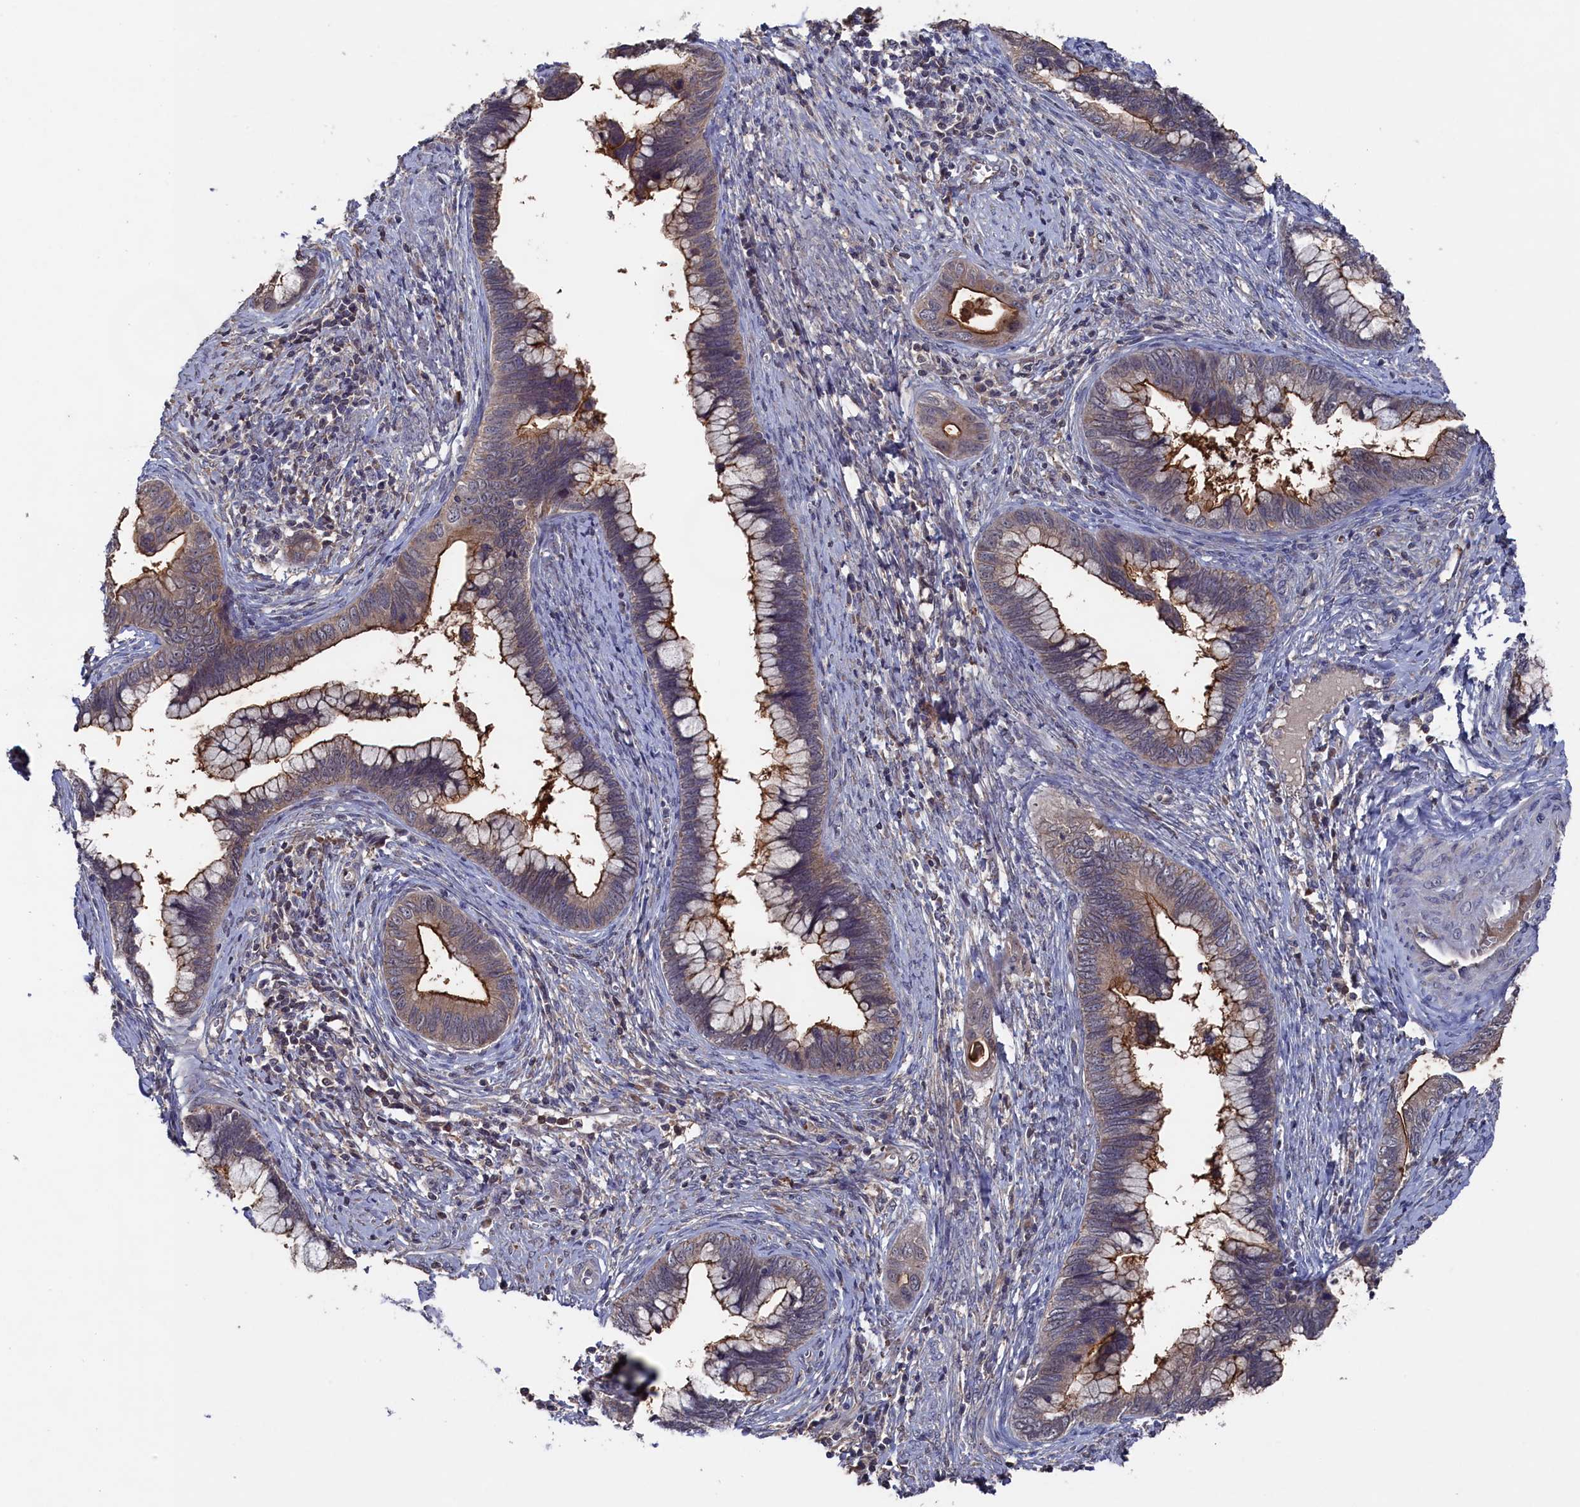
{"staining": {"intensity": "moderate", "quantity": ">75%", "location": "cytoplasmic/membranous"}, "tissue": "cervical cancer", "cell_type": "Tumor cells", "image_type": "cancer", "snomed": [{"axis": "morphology", "description": "Adenocarcinoma, NOS"}, {"axis": "topography", "description": "Cervix"}], "caption": "Immunohistochemical staining of cervical cancer (adenocarcinoma) shows medium levels of moderate cytoplasmic/membranous protein expression in about >75% of tumor cells.", "gene": "TMC5", "patient": {"sex": "female", "age": 44}}